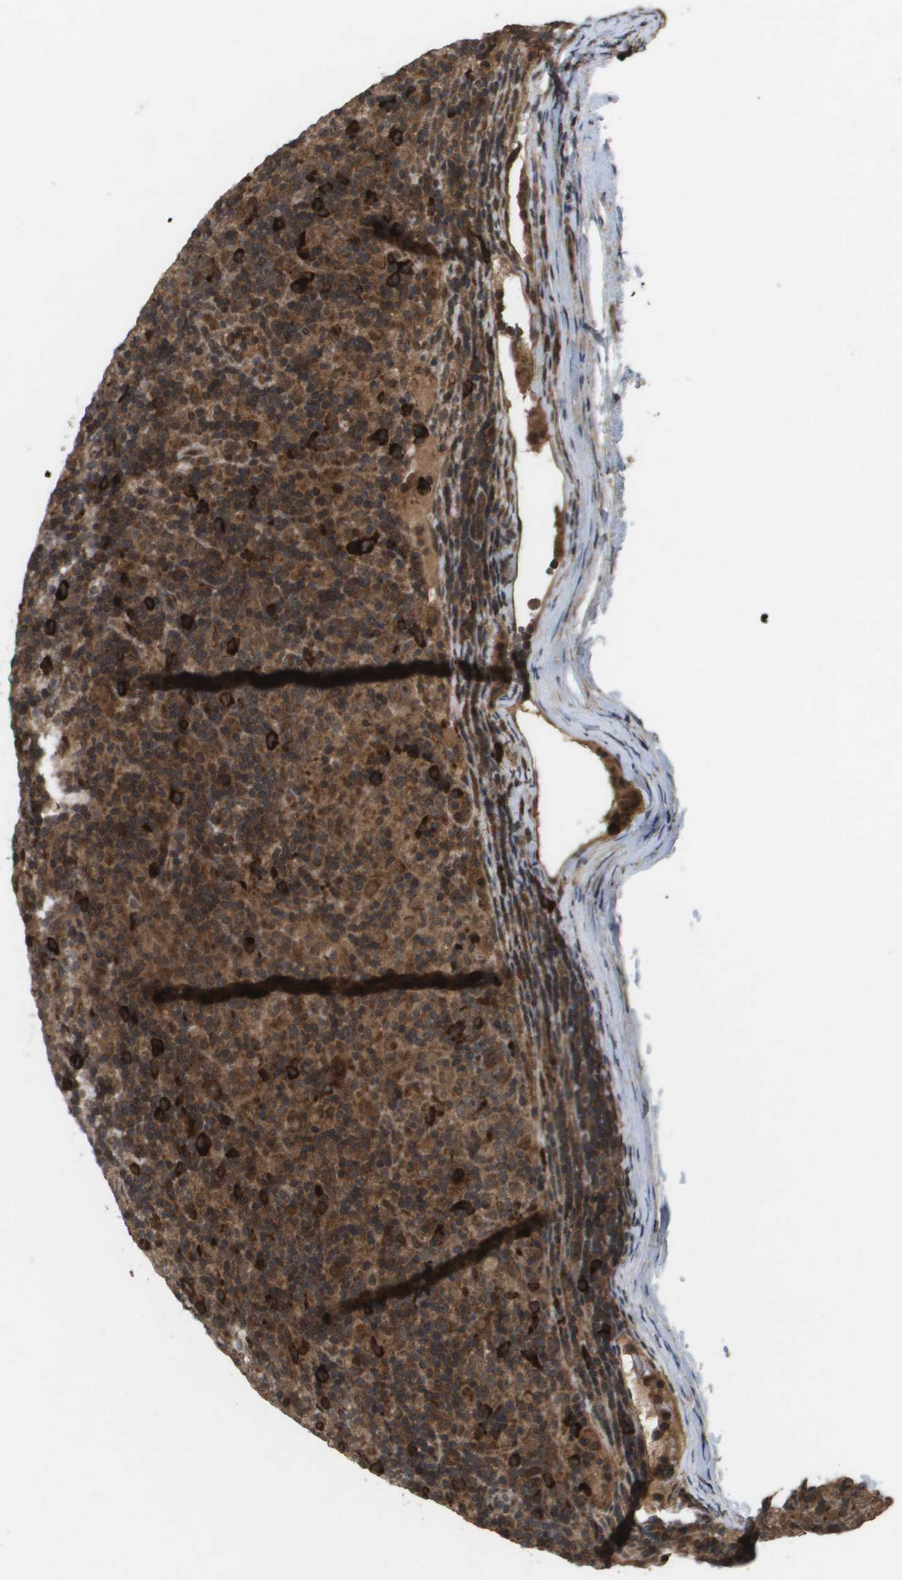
{"staining": {"intensity": "strong", "quantity": ">75%", "location": "cytoplasmic/membranous"}, "tissue": "lymphoma", "cell_type": "Tumor cells", "image_type": "cancer", "snomed": [{"axis": "morphology", "description": "Hodgkin's disease, NOS"}, {"axis": "topography", "description": "Lymph node"}], "caption": "Protein staining demonstrates strong cytoplasmic/membranous positivity in approximately >75% of tumor cells in lymphoma.", "gene": "KIF11", "patient": {"sex": "male", "age": 70}}